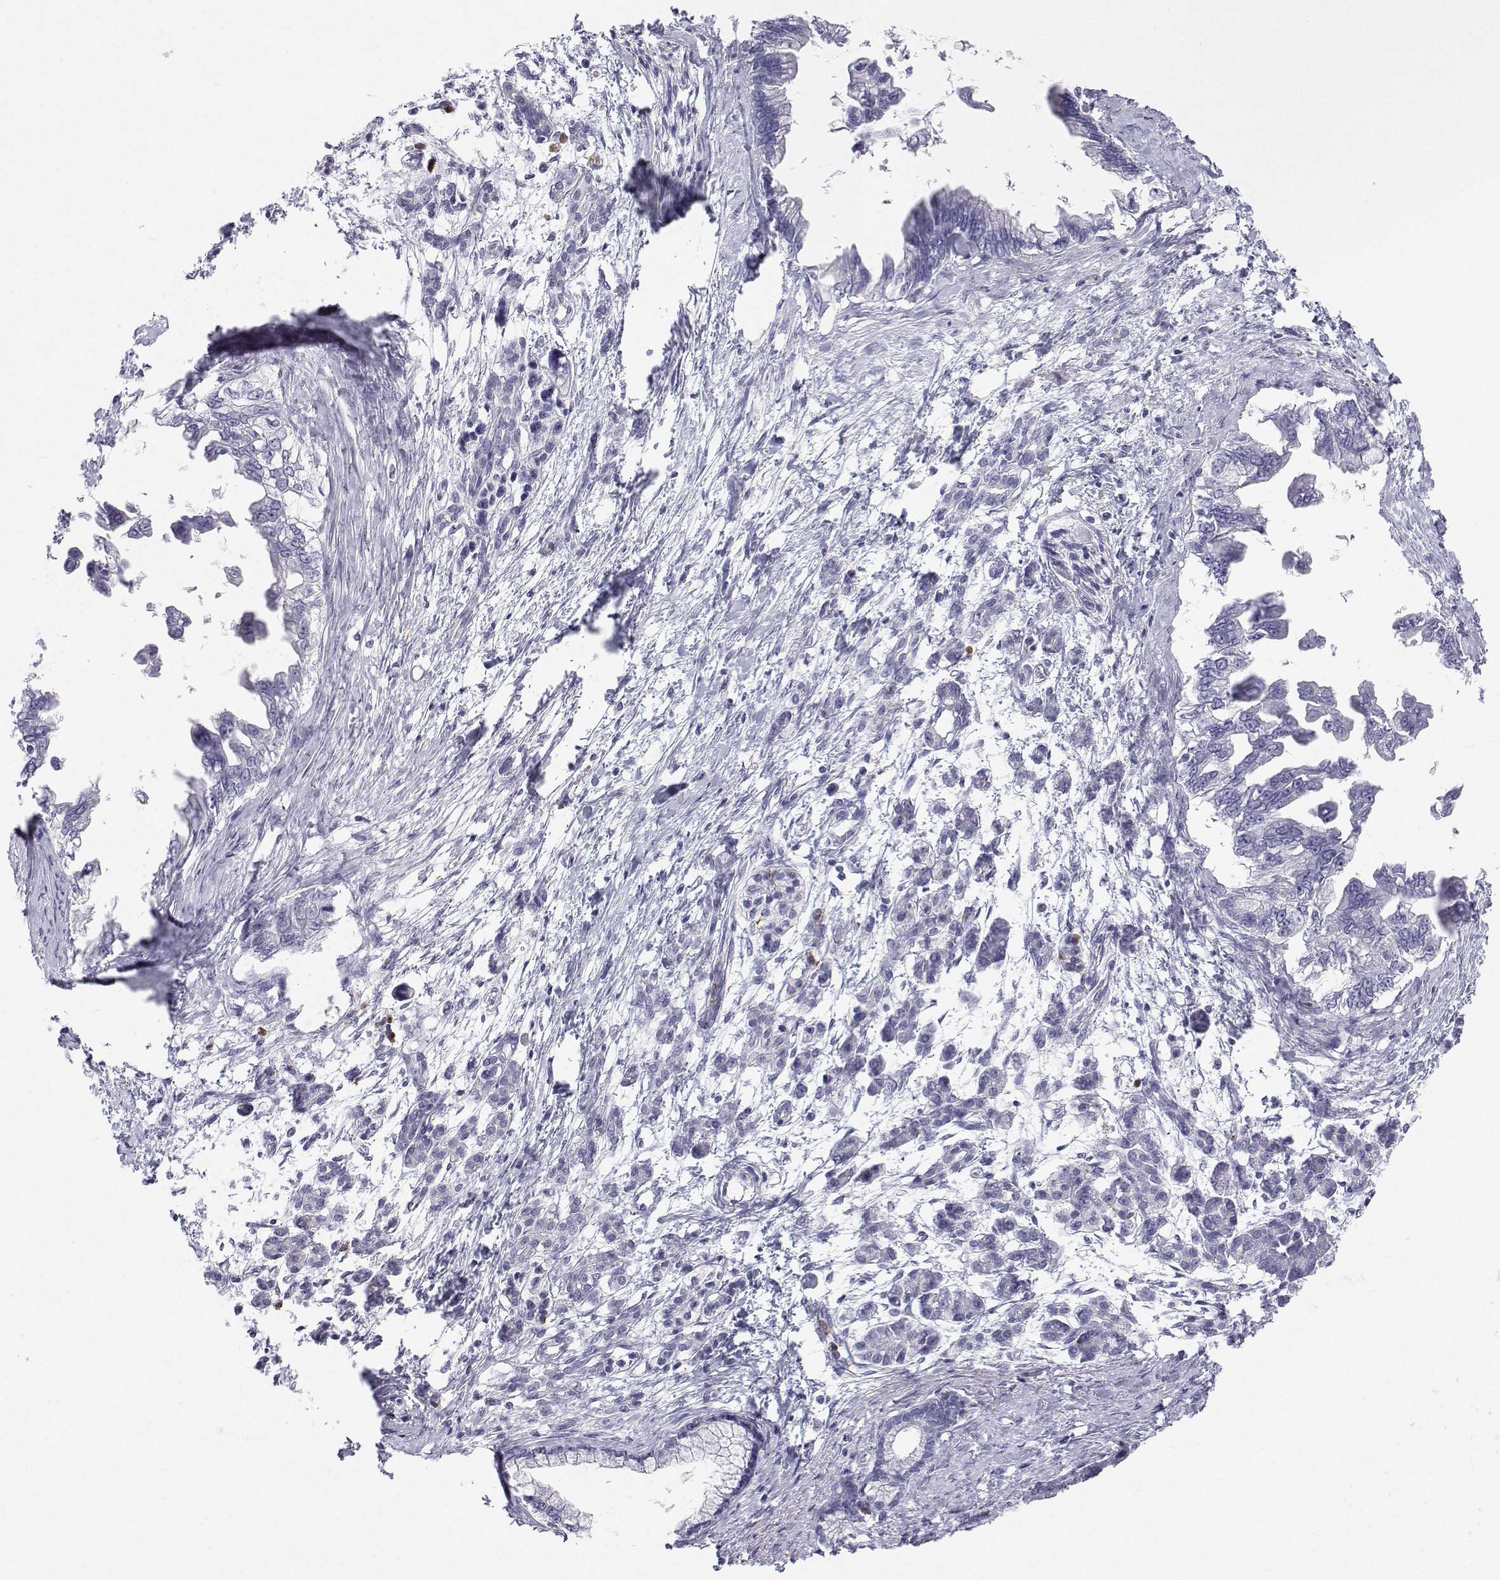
{"staining": {"intensity": "negative", "quantity": "none", "location": "none"}, "tissue": "pancreatic cancer", "cell_type": "Tumor cells", "image_type": "cancer", "snomed": [{"axis": "morphology", "description": "Adenocarcinoma, NOS"}, {"axis": "topography", "description": "Pancreas"}], "caption": "This is an IHC micrograph of pancreatic adenocarcinoma. There is no expression in tumor cells.", "gene": "SFTPB", "patient": {"sex": "male", "age": 61}}